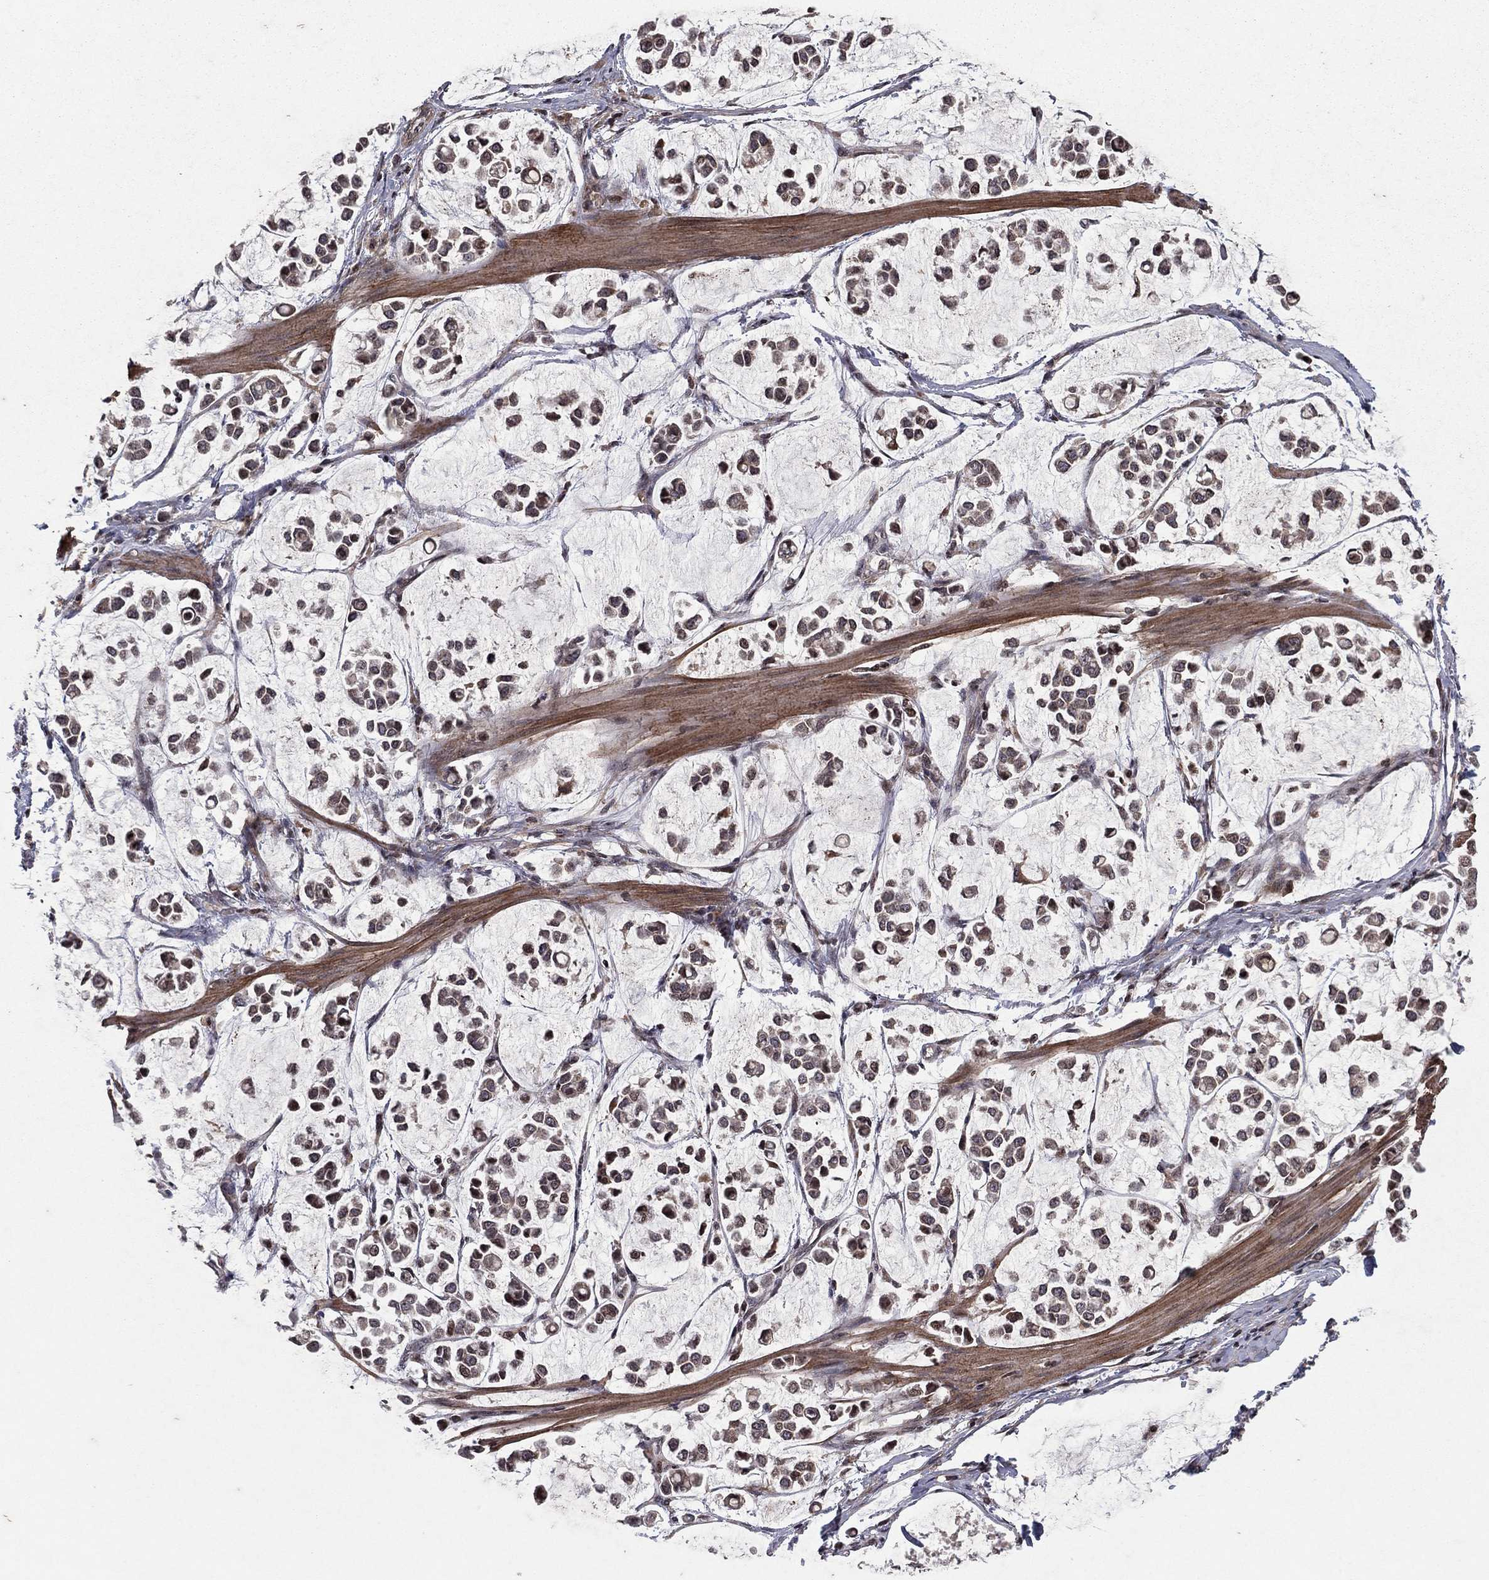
{"staining": {"intensity": "moderate", "quantity": "<25%", "location": "cytoplasmic/membranous,nuclear"}, "tissue": "stomach cancer", "cell_type": "Tumor cells", "image_type": "cancer", "snomed": [{"axis": "morphology", "description": "Adenocarcinoma, NOS"}, {"axis": "topography", "description": "Stomach"}], "caption": "Protein expression by immunohistochemistry (IHC) displays moderate cytoplasmic/membranous and nuclear positivity in about <25% of tumor cells in stomach adenocarcinoma.", "gene": "SORBS1", "patient": {"sex": "male", "age": 82}}